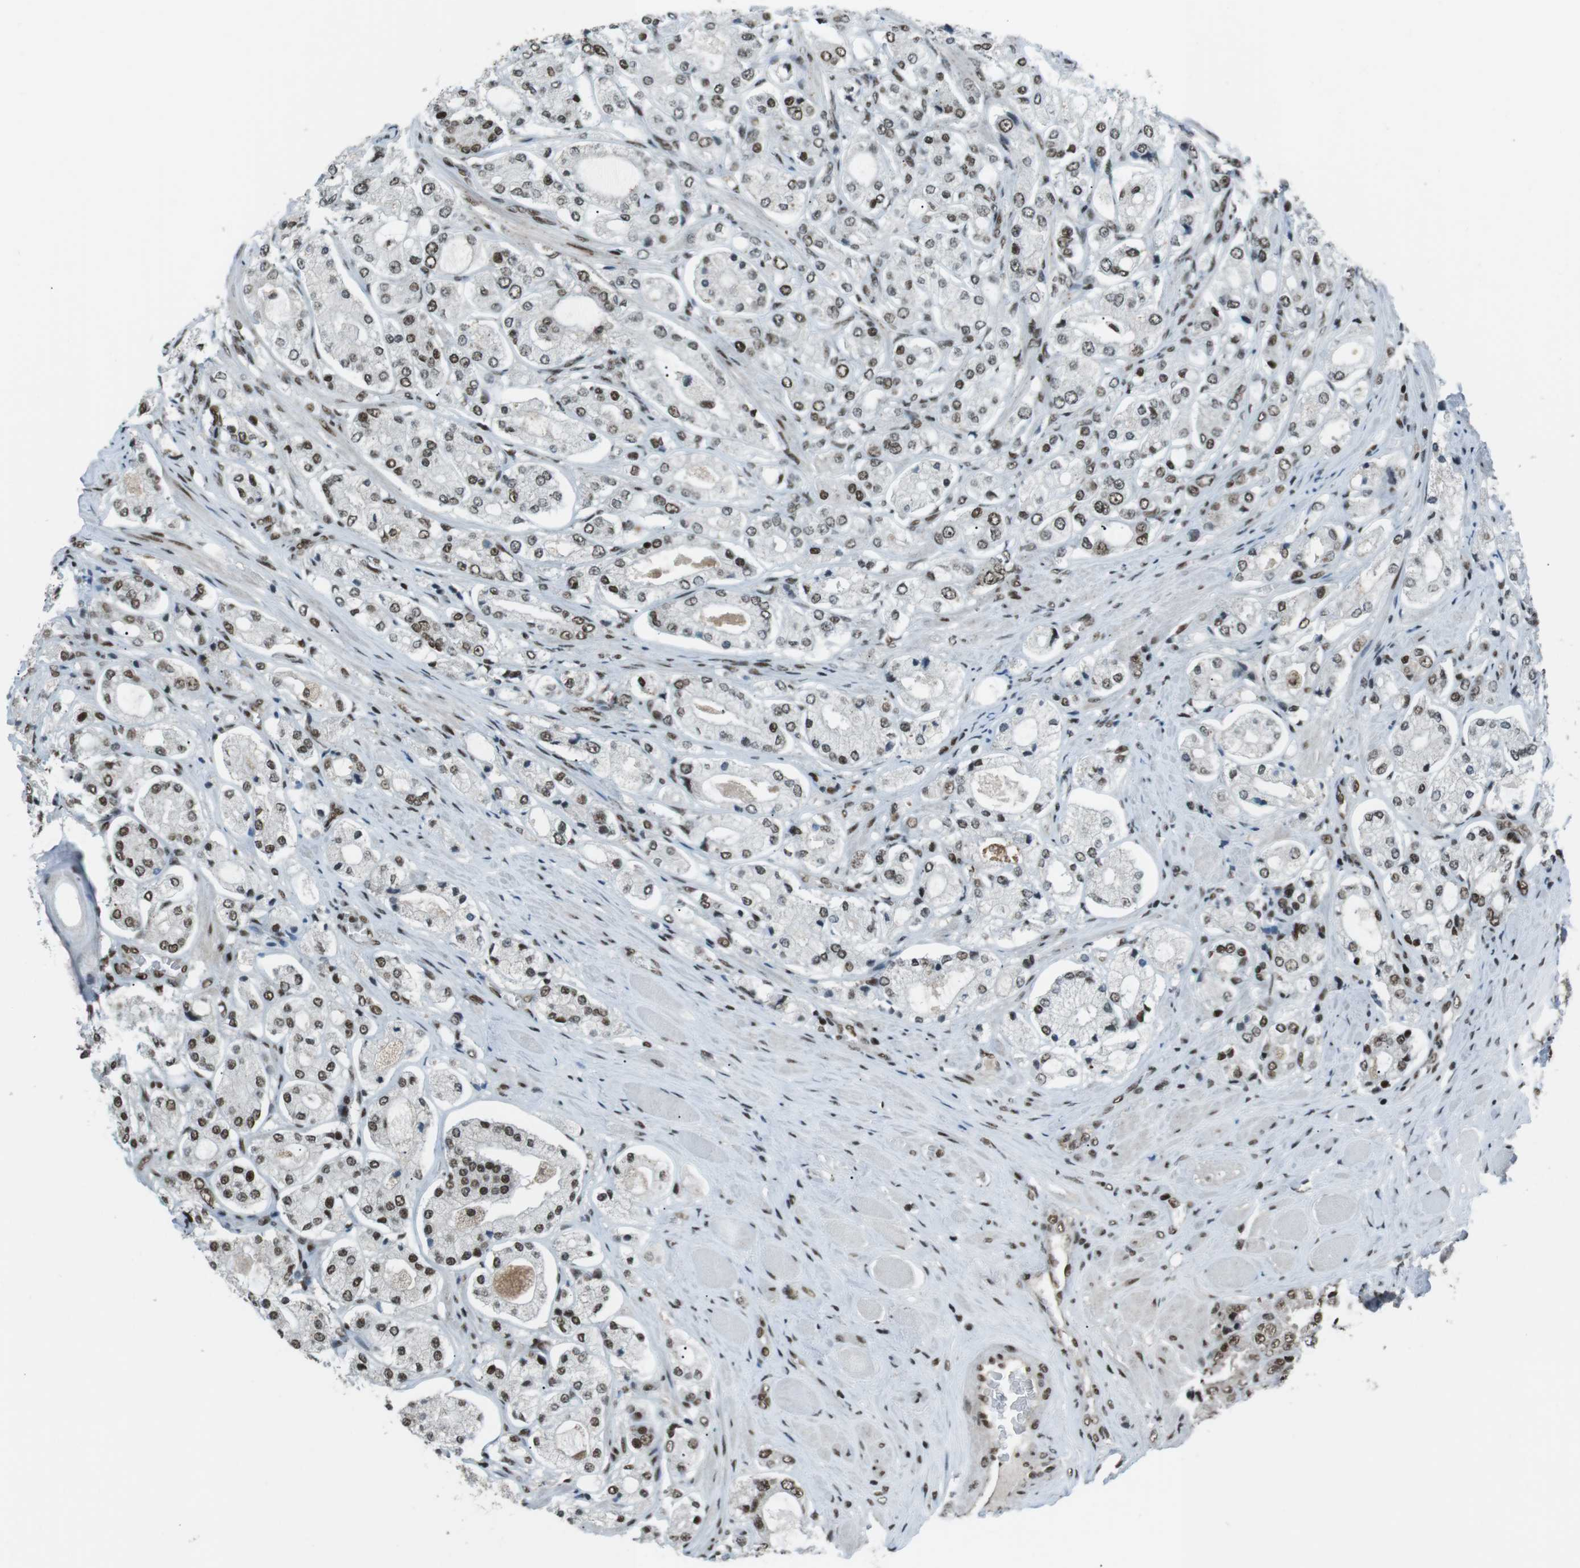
{"staining": {"intensity": "strong", "quantity": "25%-75%", "location": "nuclear"}, "tissue": "prostate cancer", "cell_type": "Tumor cells", "image_type": "cancer", "snomed": [{"axis": "morphology", "description": "Adenocarcinoma, High grade"}, {"axis": "topography", "description": "Prostate"}], "caption": "Strong nuclear positivity for a protein is seen in approximately 25%-75% of tumor cells of prostate cancer (high-grade adenocarcinoma) using immunohistochemistry (IHC).", "gene": "TAF1", "patient": {"sex": "male", "age": 65}}